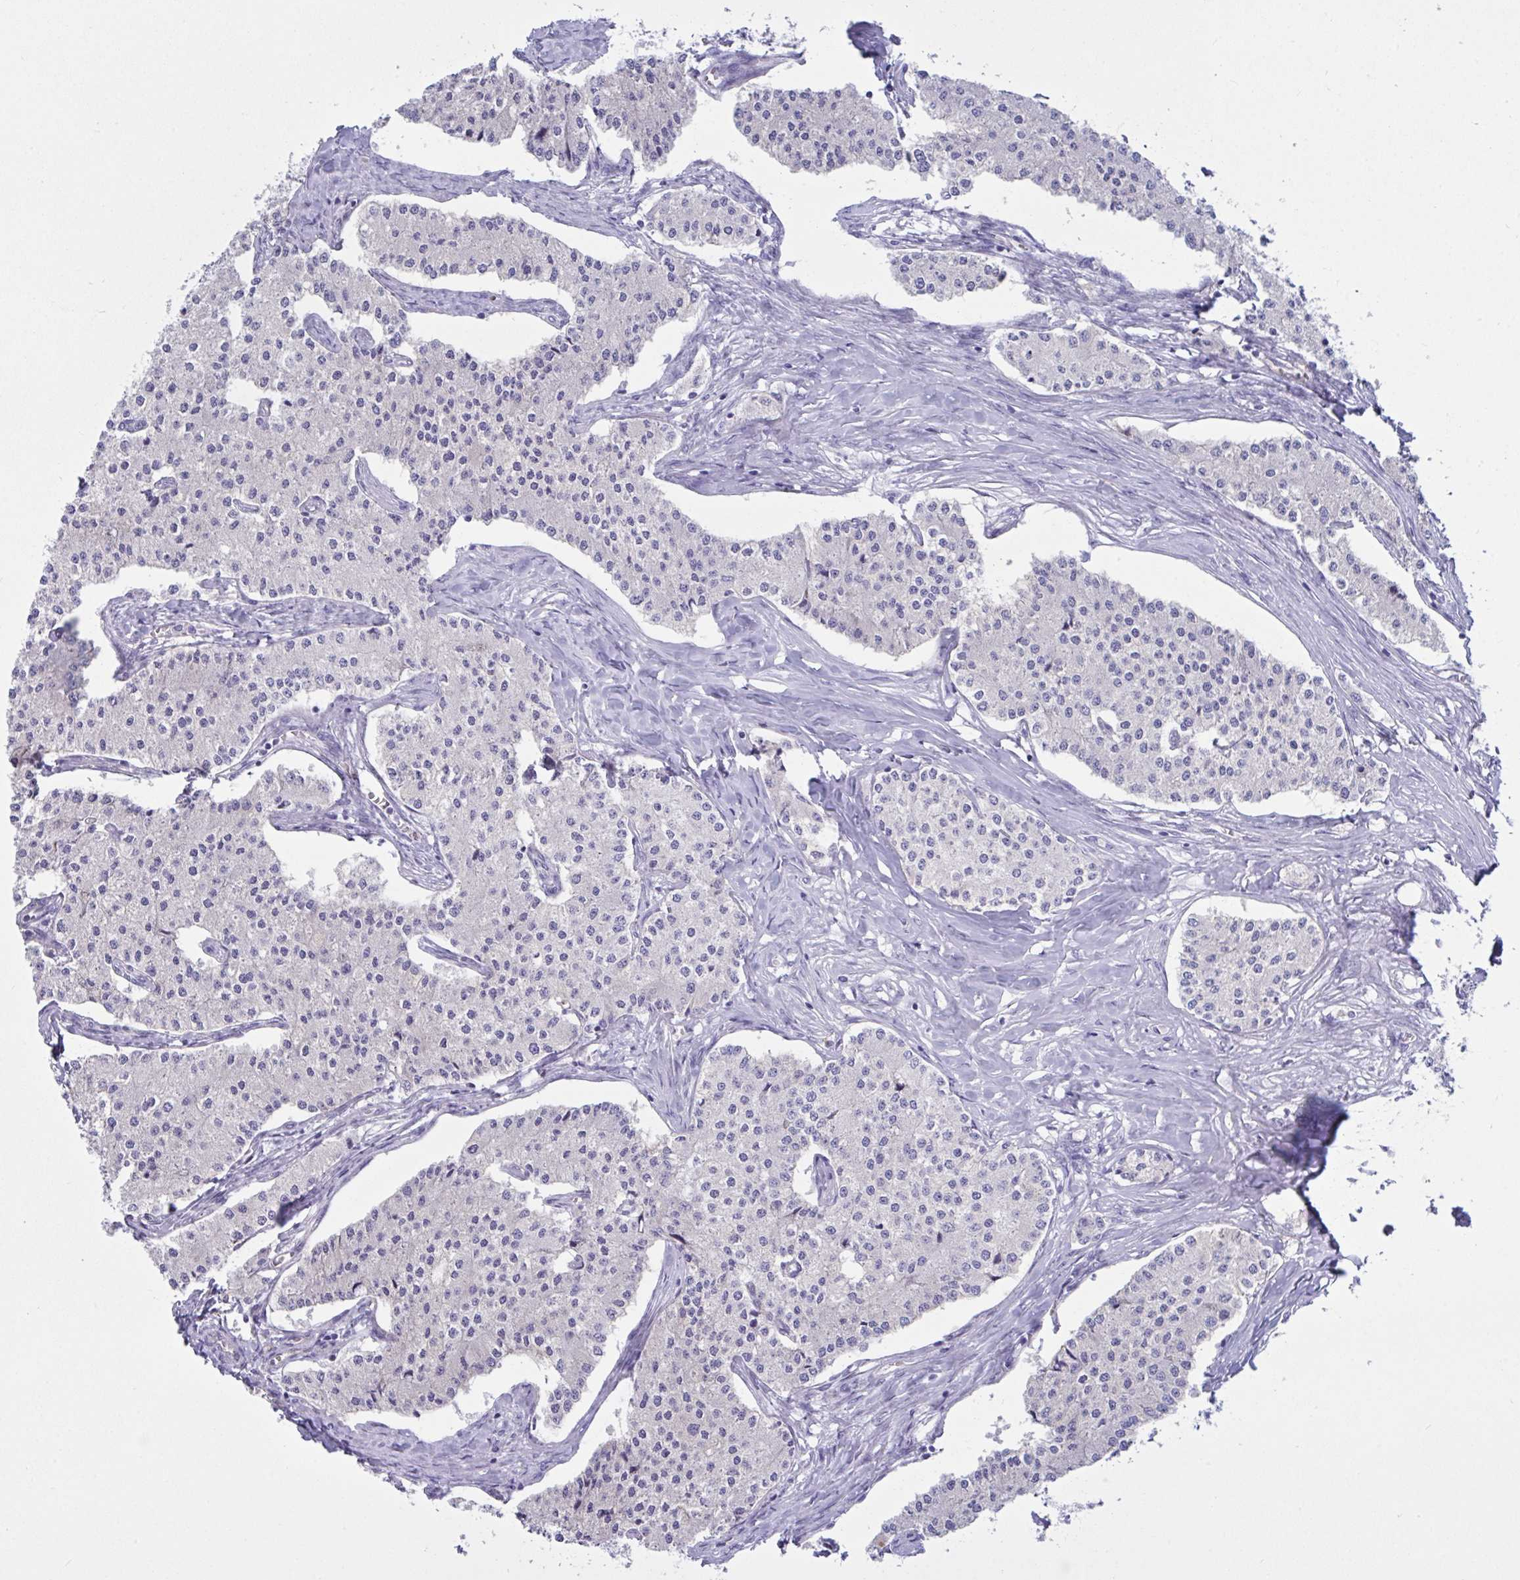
{"staining": {"intensity": "negative", "quantity": "none", "location": "none"}, "tissue": "carcinoid", "cell_type": "Tumor cells", "image_type": "cancer", "snomed": [{"axis": "morphology", "description": "Carcinoid, malignant, NOS"}, {"axis": "topography", "description": "Colon"}], "caption": "Malignant carcinoid was stained to show a protein in brown. There is no significant positivity in tumor cells. (Immunohistochemistry, brightfield microscopy, high magnification).", "gene": "RPL22L1", "patient": {"sex": "female", "age": 52}}